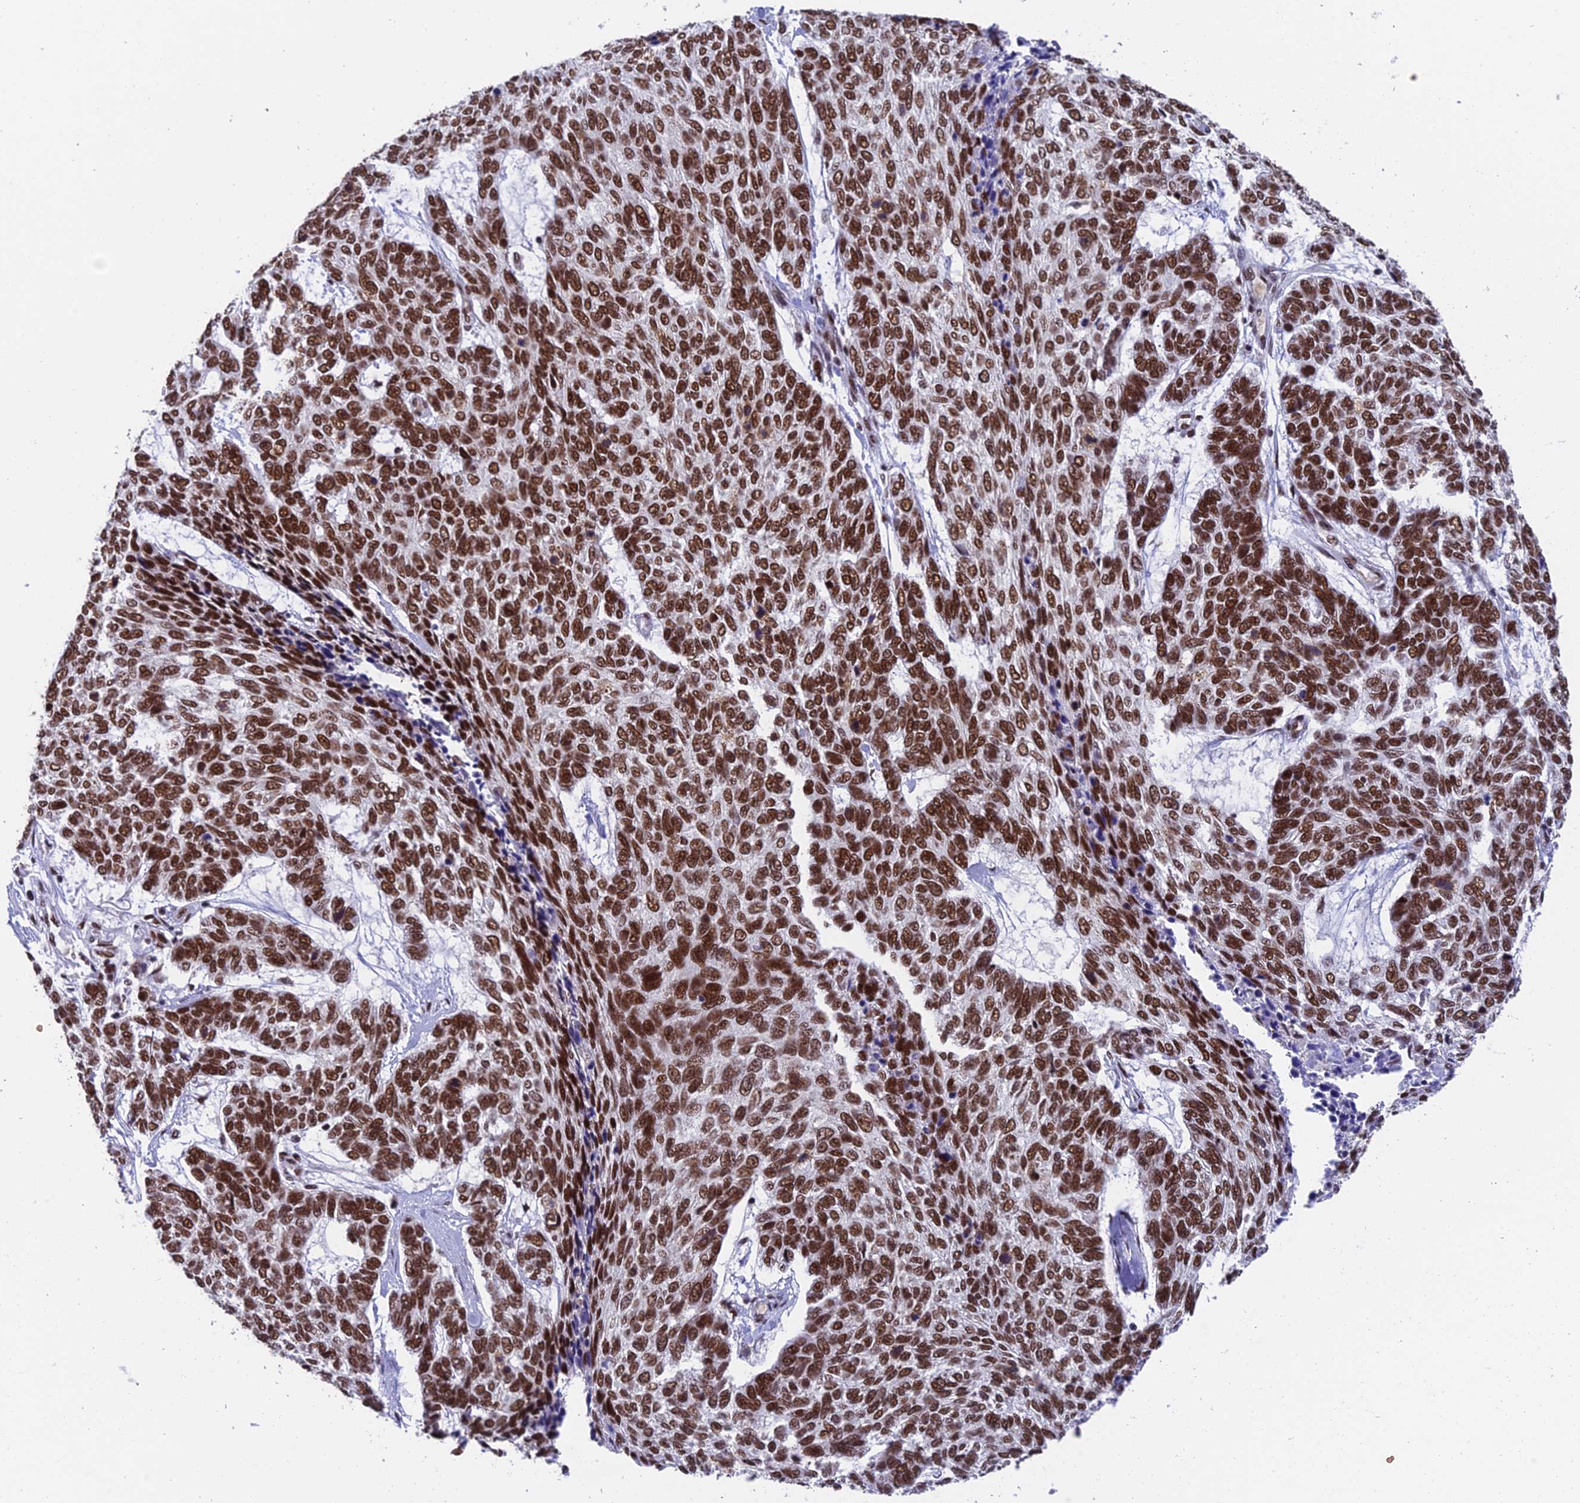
{"staining": {"intensity": "strong", "quantity": ">75%", "location": "nuclear"}, "tissue": "skin cancer", "cell_type": "Tumor cells", "image_type": "cancer", "snomed": [{"axis": "morphology", "description": "Basal cell carcinoma"}, {"axis": "topography", "description": "Skin"}], "caption": "Human skin cancer (basal cell carcinoma) stained for a protein (brown) exhibits strong nuclear positive positivity in about >75% of tumor cells.", "gene": "EEF1AKMT3", "patient": {"sex": "female", "age": 65}}